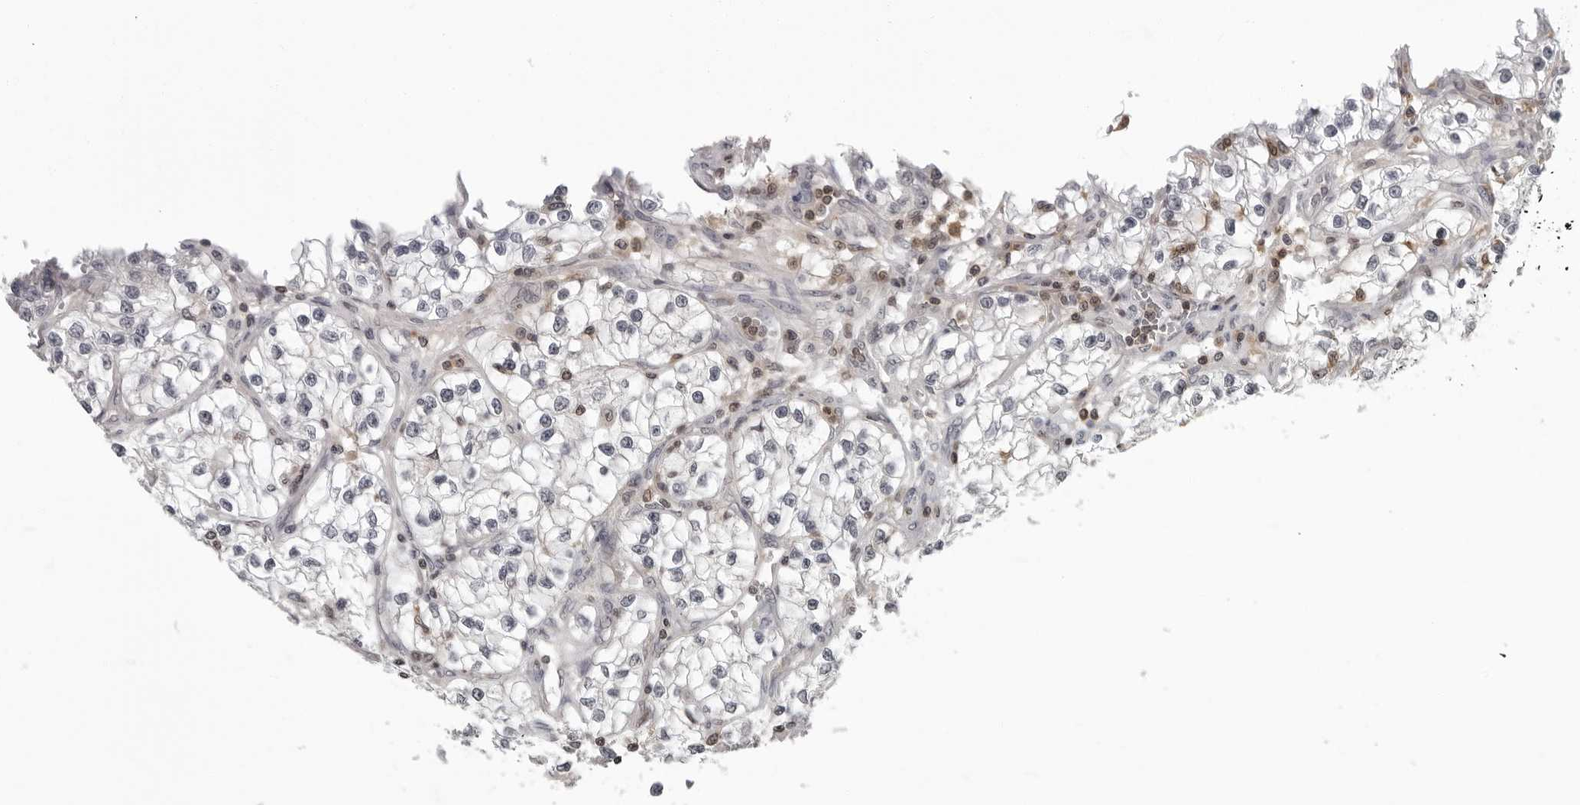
{"staining": {"intensity": "negative", "quantity": "none", "location": "none"}, "tissue": "renal cancer", "cell_type": "Tumor cells", "image_type": "cancer", "snomed": [{"axis": "morphology", "description": "Adenocarcinoma, NOS"}, {"axis": "topography", "description": "Kidney"}], "caption": "Immunohistochemistry of human renal cancer (adenocarcinoma) reveals no staining in tumor cells.", "gene": "HSPH1", "patient": {"sex": "female", "age": 57}}